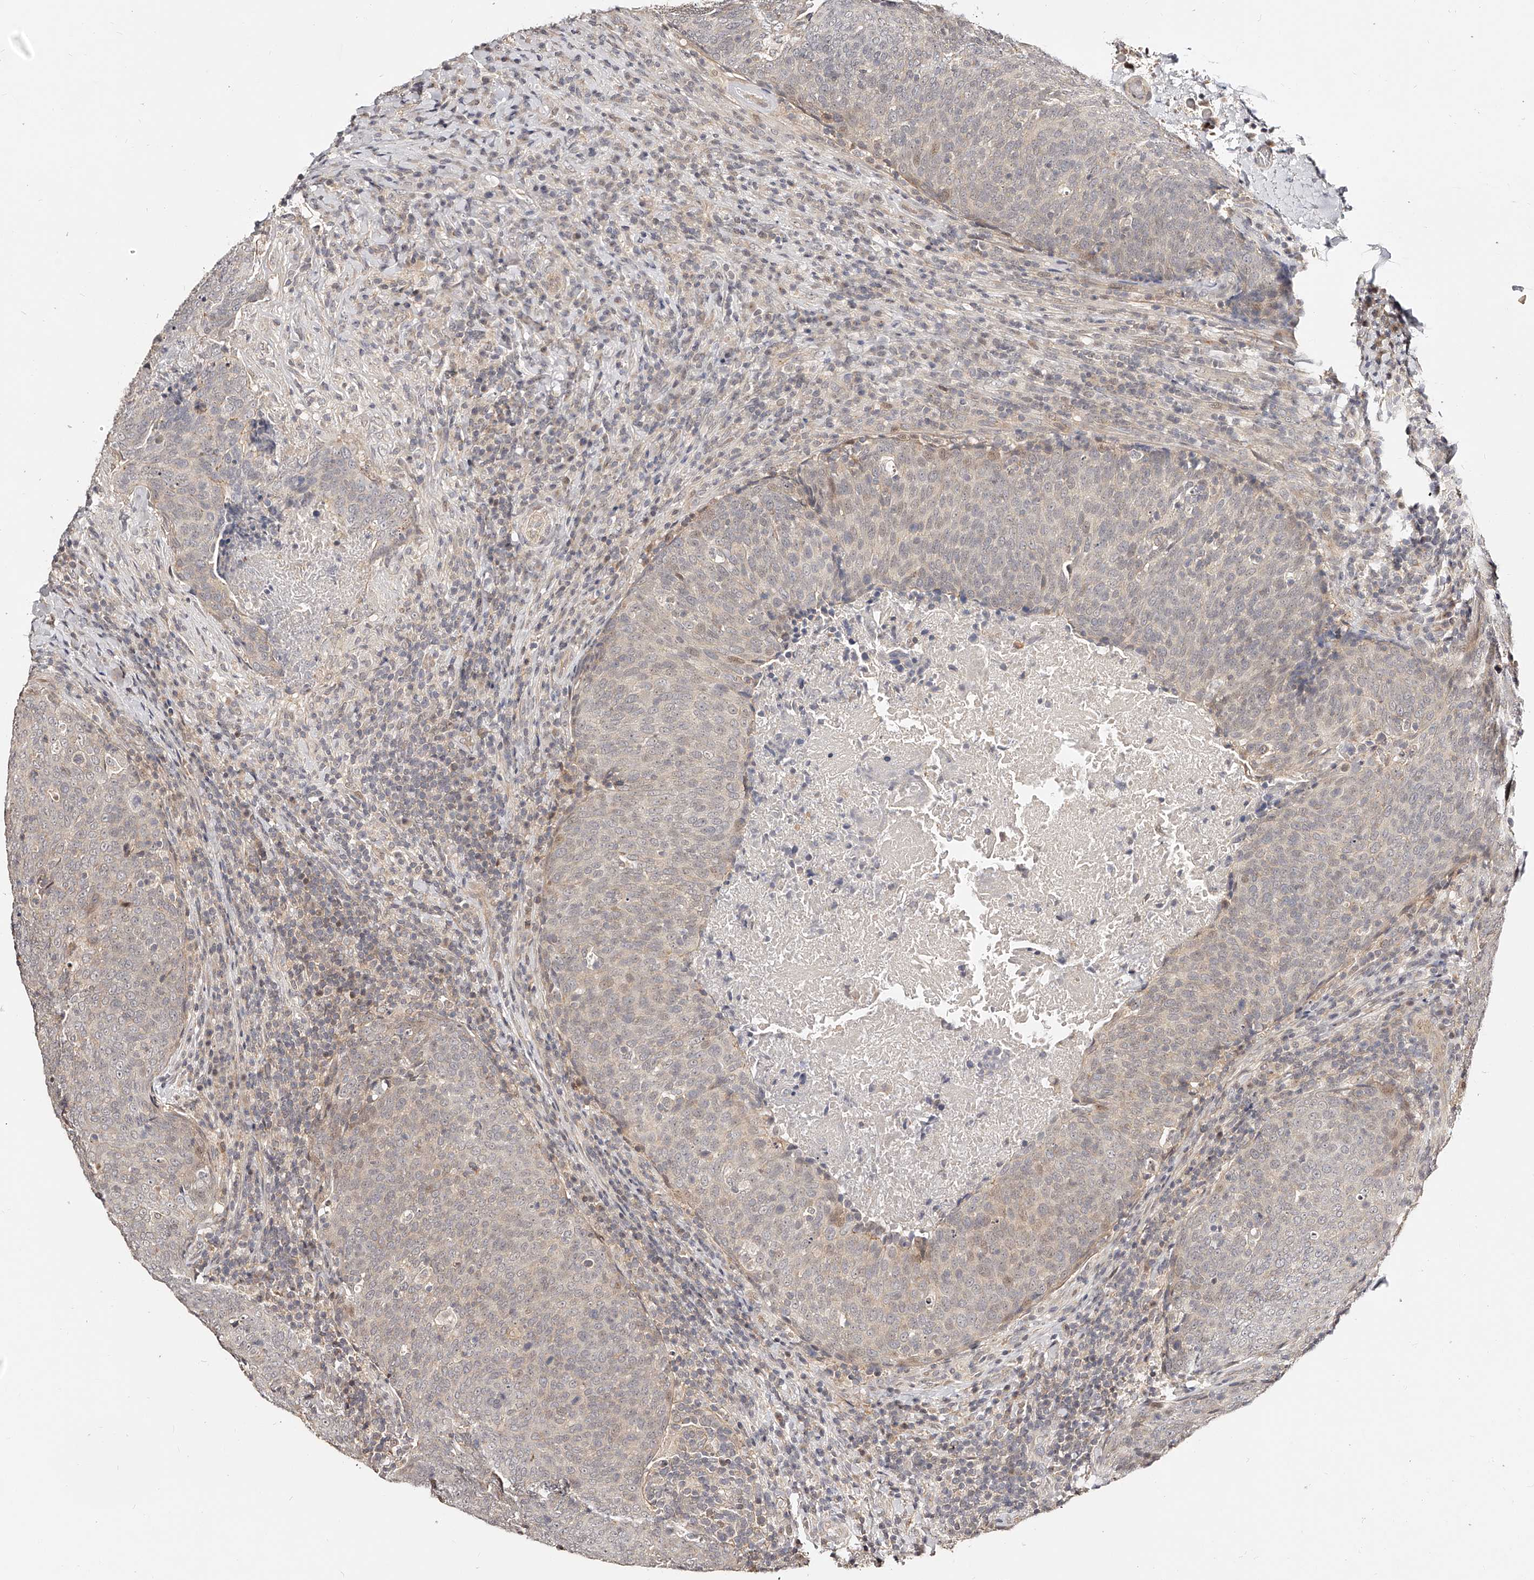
{"staining": {"intensity": "negative", "quantity": "none", "location": "none"}, "tissue": "head and neck cancer", "cell_type": "Tumor cells", "image_type": "cancer", "snomed": [{"axis": "morphology", "description": "Squamous cell carcinoma, NOS"}, {"axis": "morphology", "description": "Squamous cell carcinoma, metastatic, NOS"}, {"axis": "topography", "description": "Lymph node"}, {"axis": "topography", "description": "Head-Neck"}], "caption": "DAB immunohistochemical staining of head and neck cancer exhibits no significant positivity in tumor cells.", "gene": "ZNF789", "patient": {"sex": "male", "age": 62}}